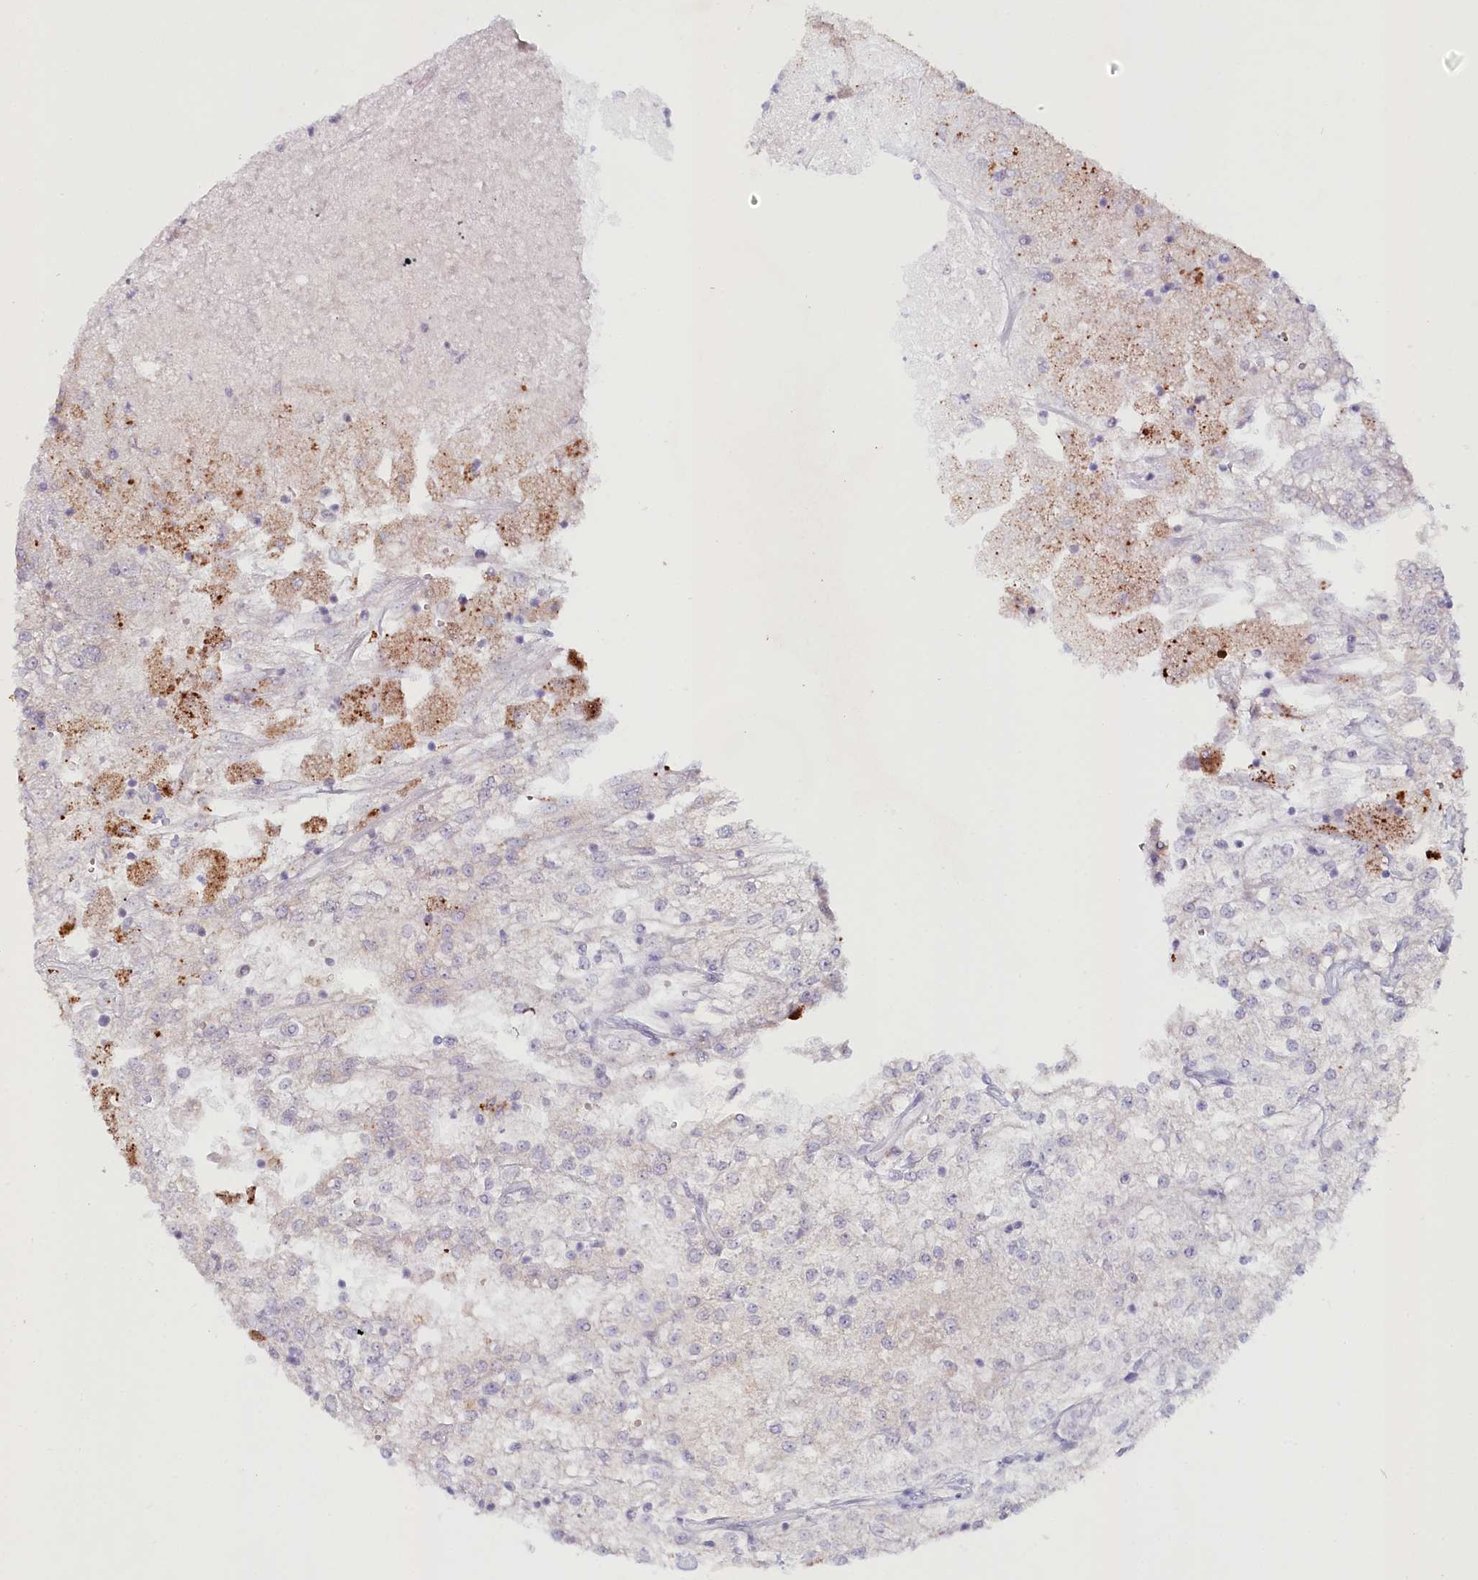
{"staining": {"intensity": "negative", "quantity": "none", "location": "none"}, "tissue": "renal cancer", "cell_type": "Tumor cells", "image_type": "cancer", "snomed": [{"axis": "morphology", "description": "Adenocarcinoma, NOS"}, {"axis": "topography", "description": "Kidney"}], "caption": "The micrograph demonstrates no significant positivity in tumor cells of adenocarcinoma (renal).", "gene": "PSAPL1", "patient": {"sex": "female", "age": 52}}